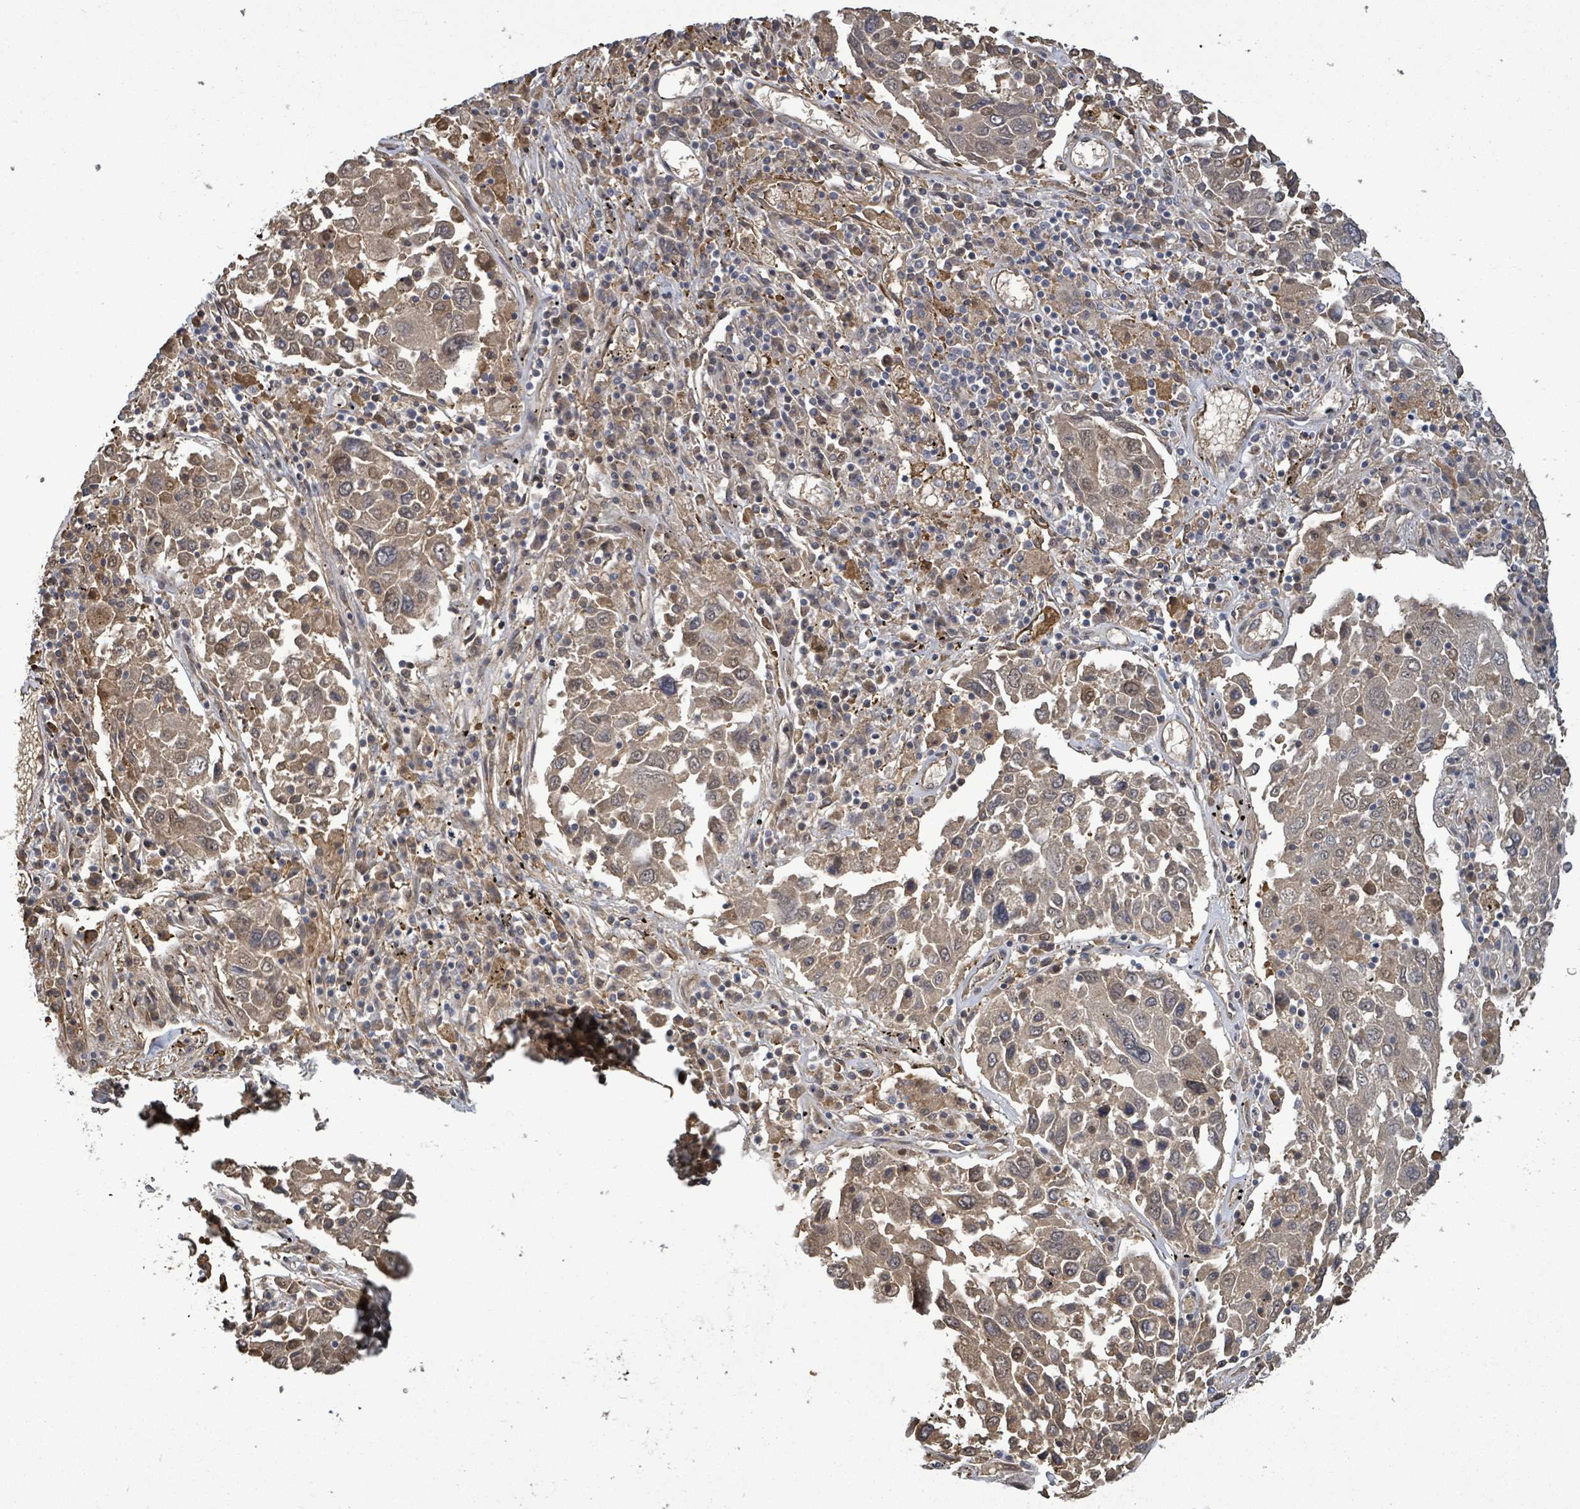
{"staining": {"intensity": "moderate", "quantity": ">75%", "location": "cytoplasmic/membranous,nuclear"}, "tissue": "lung cancer", "cell_type": "Tumor cells", "image_type": "cancer", "snomed": [{"axis": "morphology", "description": "Squamous cell carcinoma, NOS"}, {"axis": "topography", "description": "Lung"}], "caption": "Brown immunohistochemical staining in lung cancer displays moderate cytoplasmic/membranous and nuclear staining in approximately >75% of tumor cells.", "gene": "MAP3K6", "patient": {"sex": "male", "age": 65}}